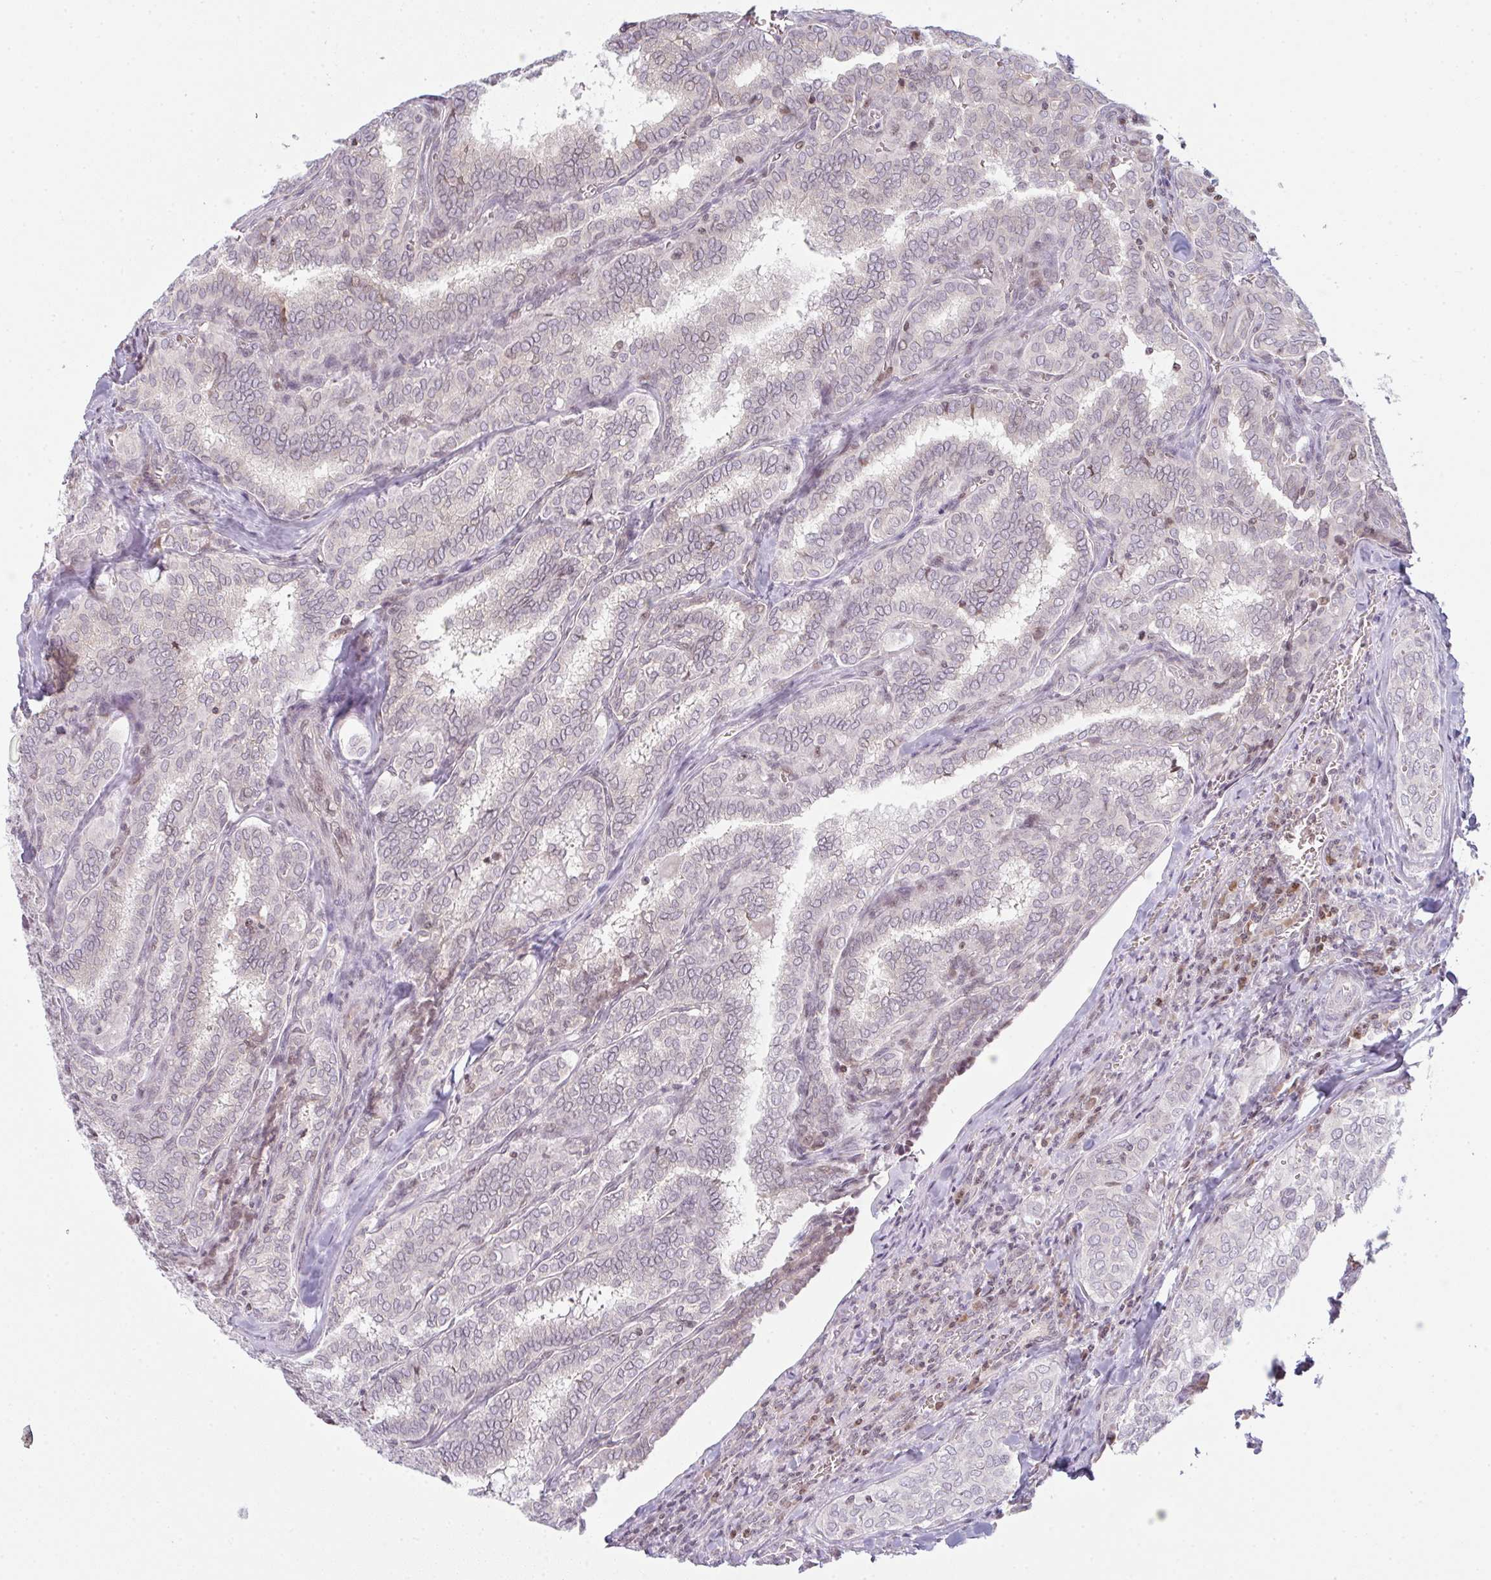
{"staining": {"intensity": "negative", "quantity": "none", "location": "none"}, "tissue": "thyroid cancer", "cell_type": "Tumor cells", "image_type": "cancer", "snomed": [{"axis": "morphology", "description": "Papillary adenocarcinoma, NOS"}, {"axis": "topography", "description": "Thyroid gland"}], "caption": "IHC histopathology image of neoplastic tissue: human papillary adenocarcinoma (thyroid) stained with DAB (3,3'-diaminobenzidine) demonstrates no significant protein staining in tumor cells. (DAB (3,3'-diaminobenzidine) immunohistochemistry visualized using brightfield microscopy, high magnification).", "gene": "TMEM237", "patient": {"sex": "female", "age": 30}}